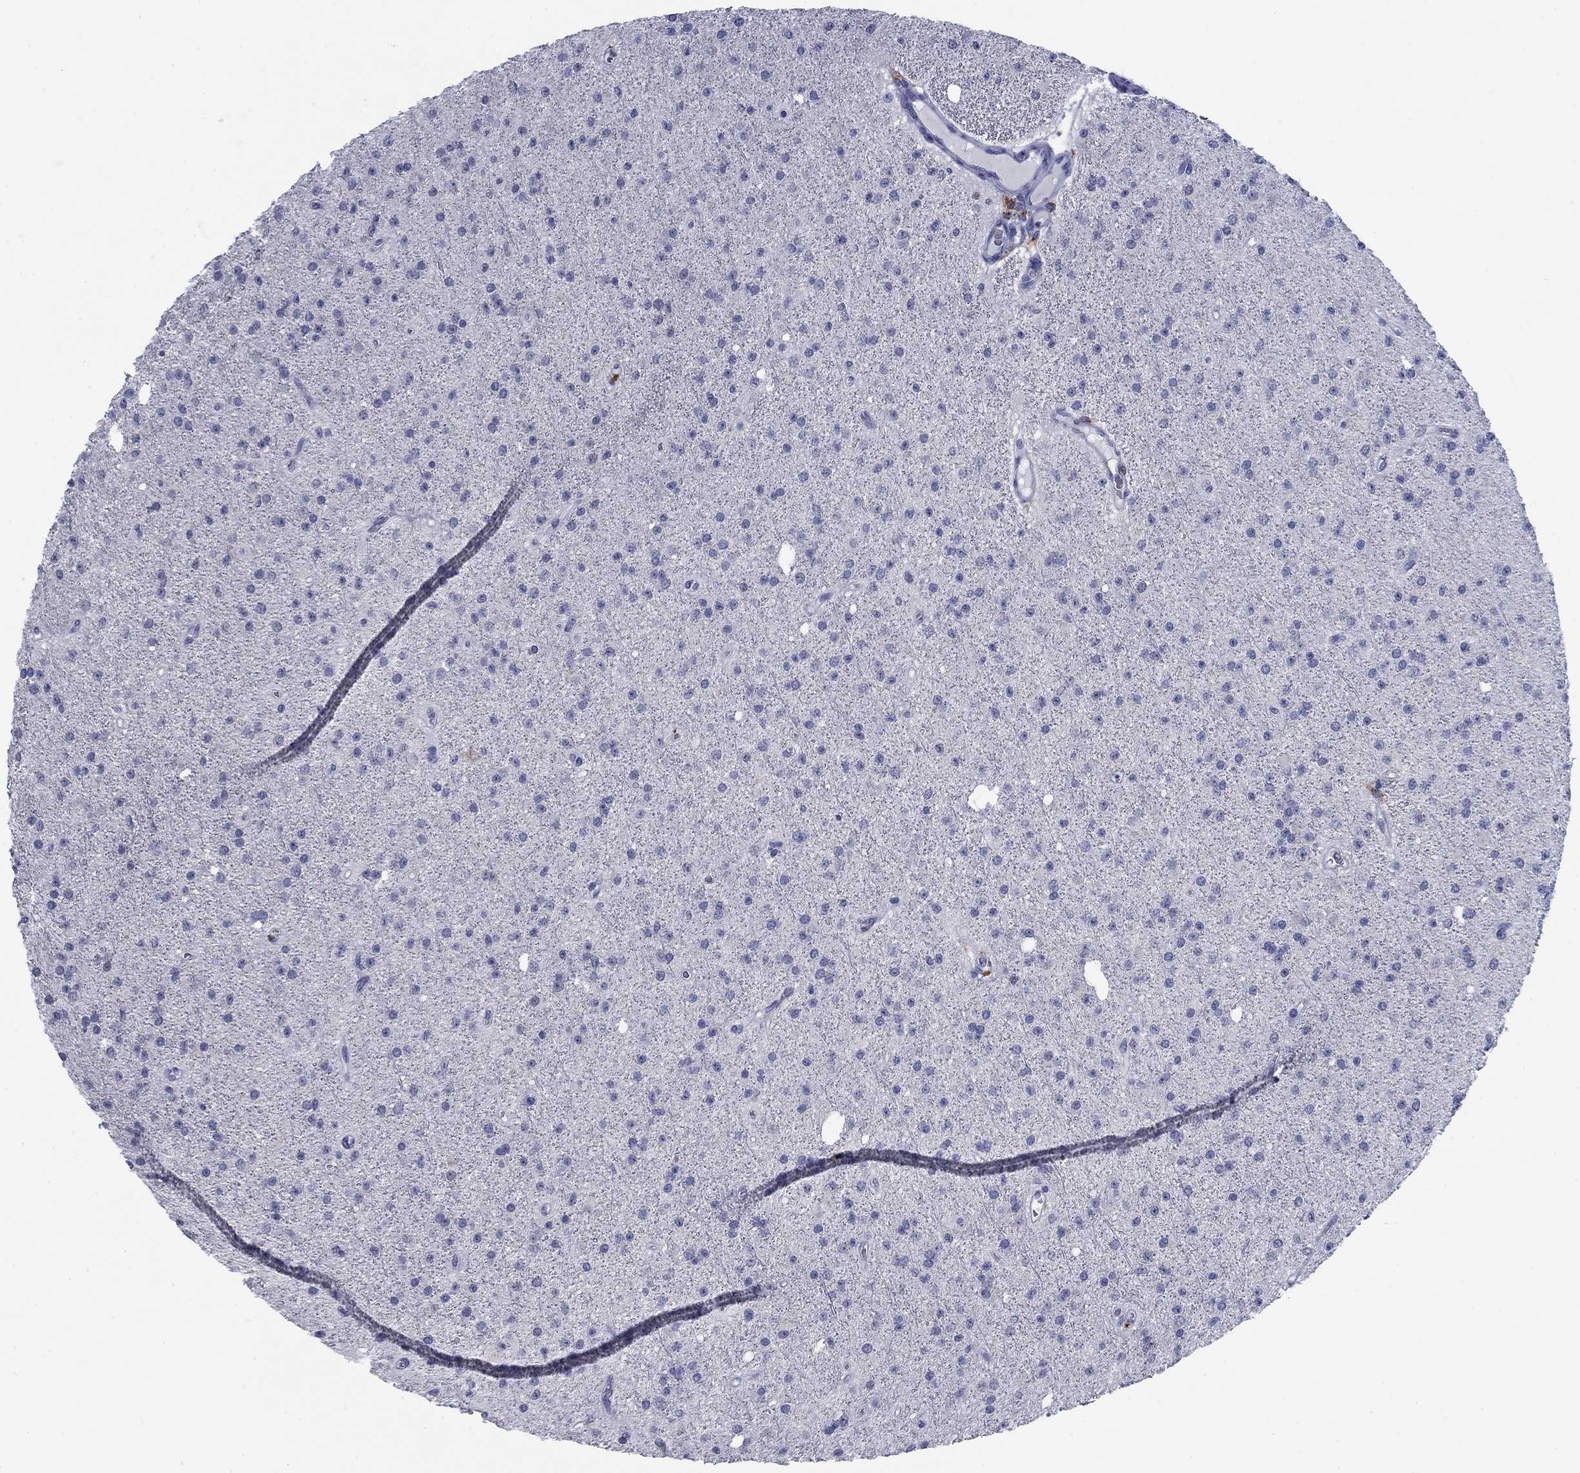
{"staining": {"intensity": "negative", "quantity": "none", "location": "none"}, "tissue": "glioma", "cell_type": "Tumor cells", "image_type": "cancer", "snomed": [{"axis": "morphology", "description": "Glioma, malignant, Low grade"}, {"axis": "topography", "description": "Brain"}], "caption": "A micrograph of human glioma is negative for staining in tumor cells.", "gene": "DNAL1", "patient": {"sex": "male", "age": 27}}